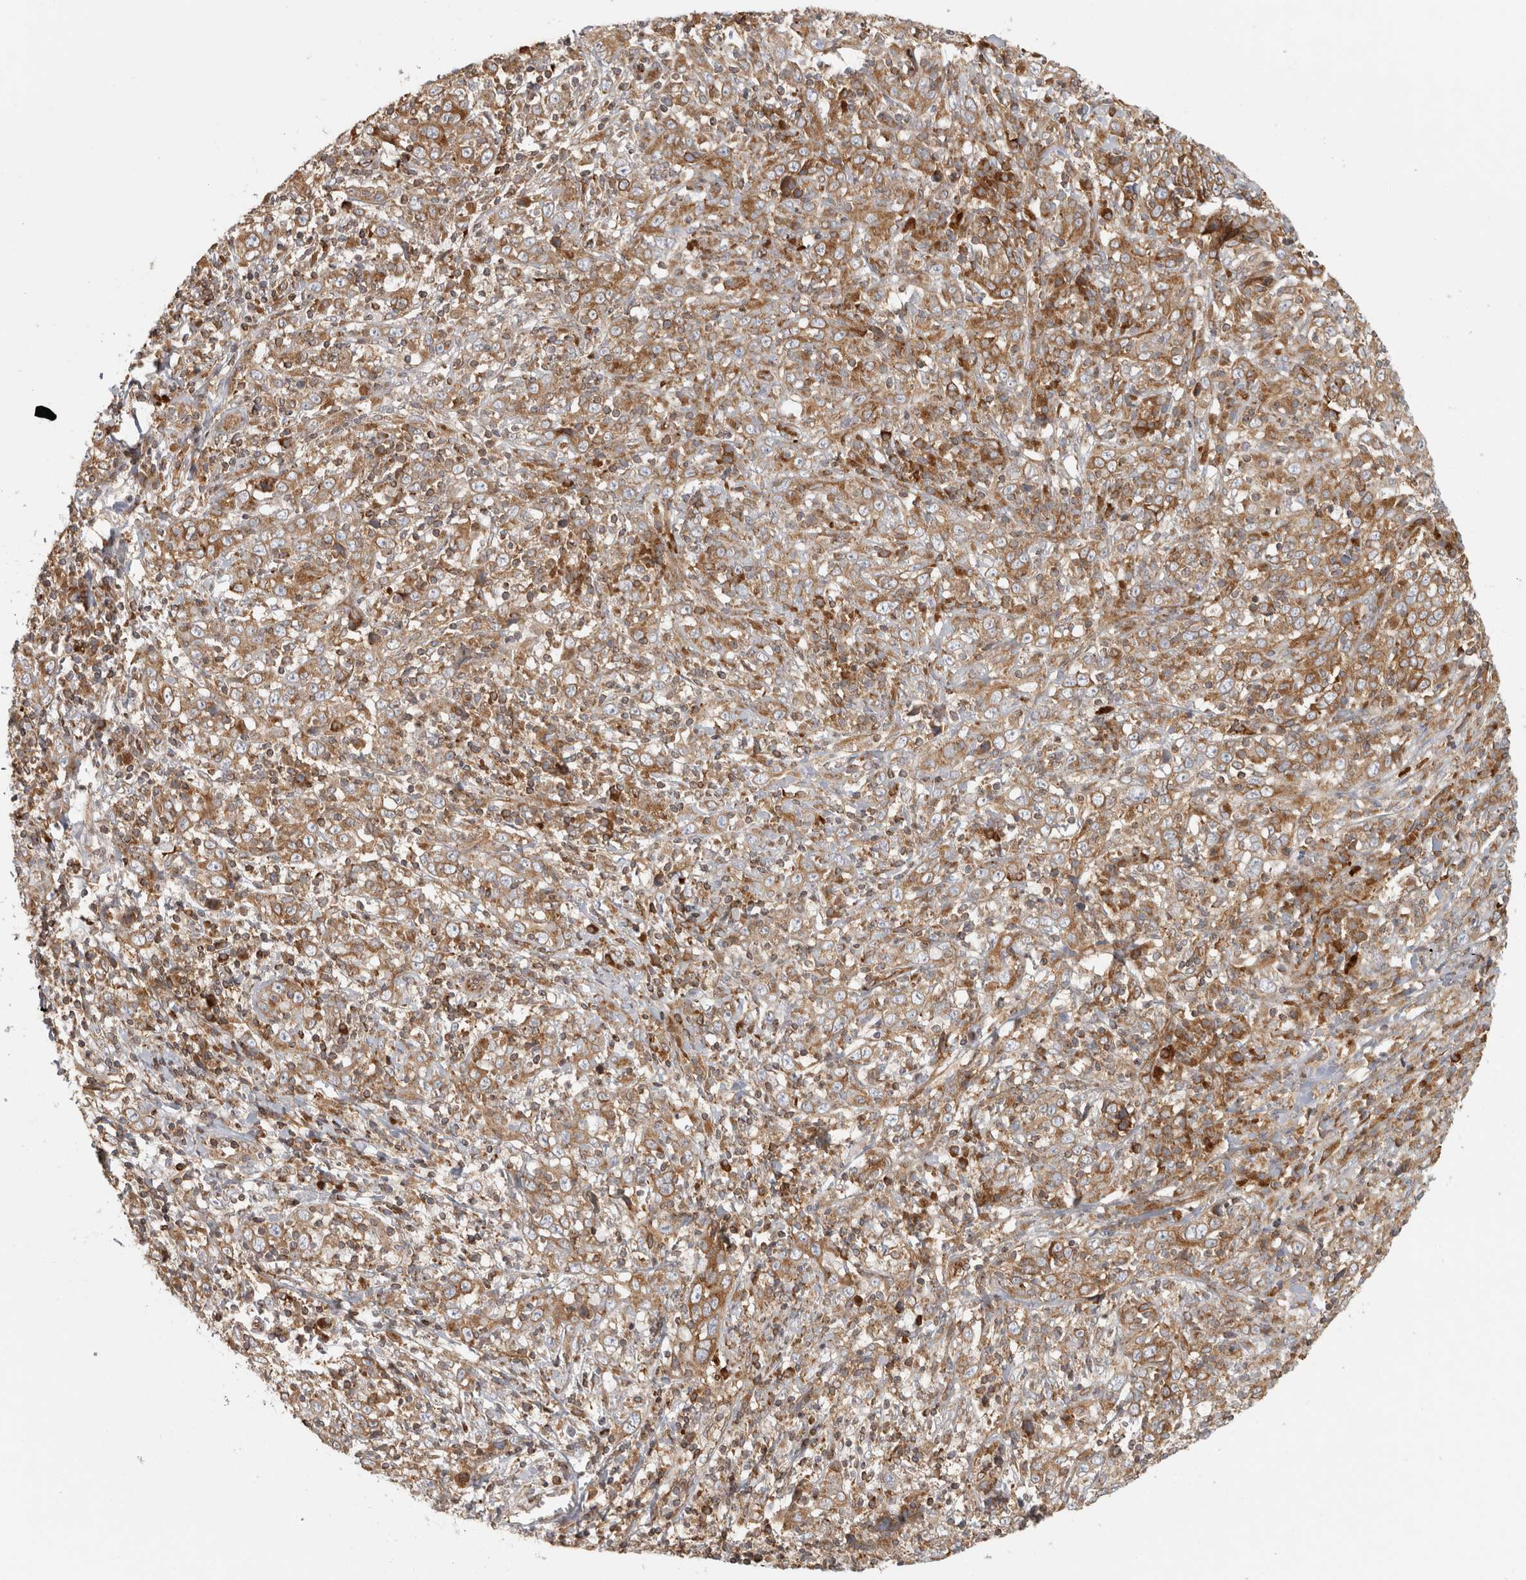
{"staining": {"intensity": "moderate", "quantity": ">75%", "location": "cytoplasmic/membranous"}, "tissue": "cervical cancer", "cell_type": "Tumor cells", "image_type": "cancer", "snomed": [{"axis": "morphology", "description": "Squamous cell carcinoma, NOS"}, {"axis": "topography", "description": "Cervix"}], "caption": "Cervical cancer (squamous cell carcinoma) tissue shows moderate cytoplasmic/membranous positivity in about >75% of tumor cells, visualized by immunohistochemistry. (DAB (3,3'-diaminobenzidine) = brown stain, brightfield microscopy at high magnification).", "gene": "HLA-E", "patient": {"sex": "female", "age": 46}}